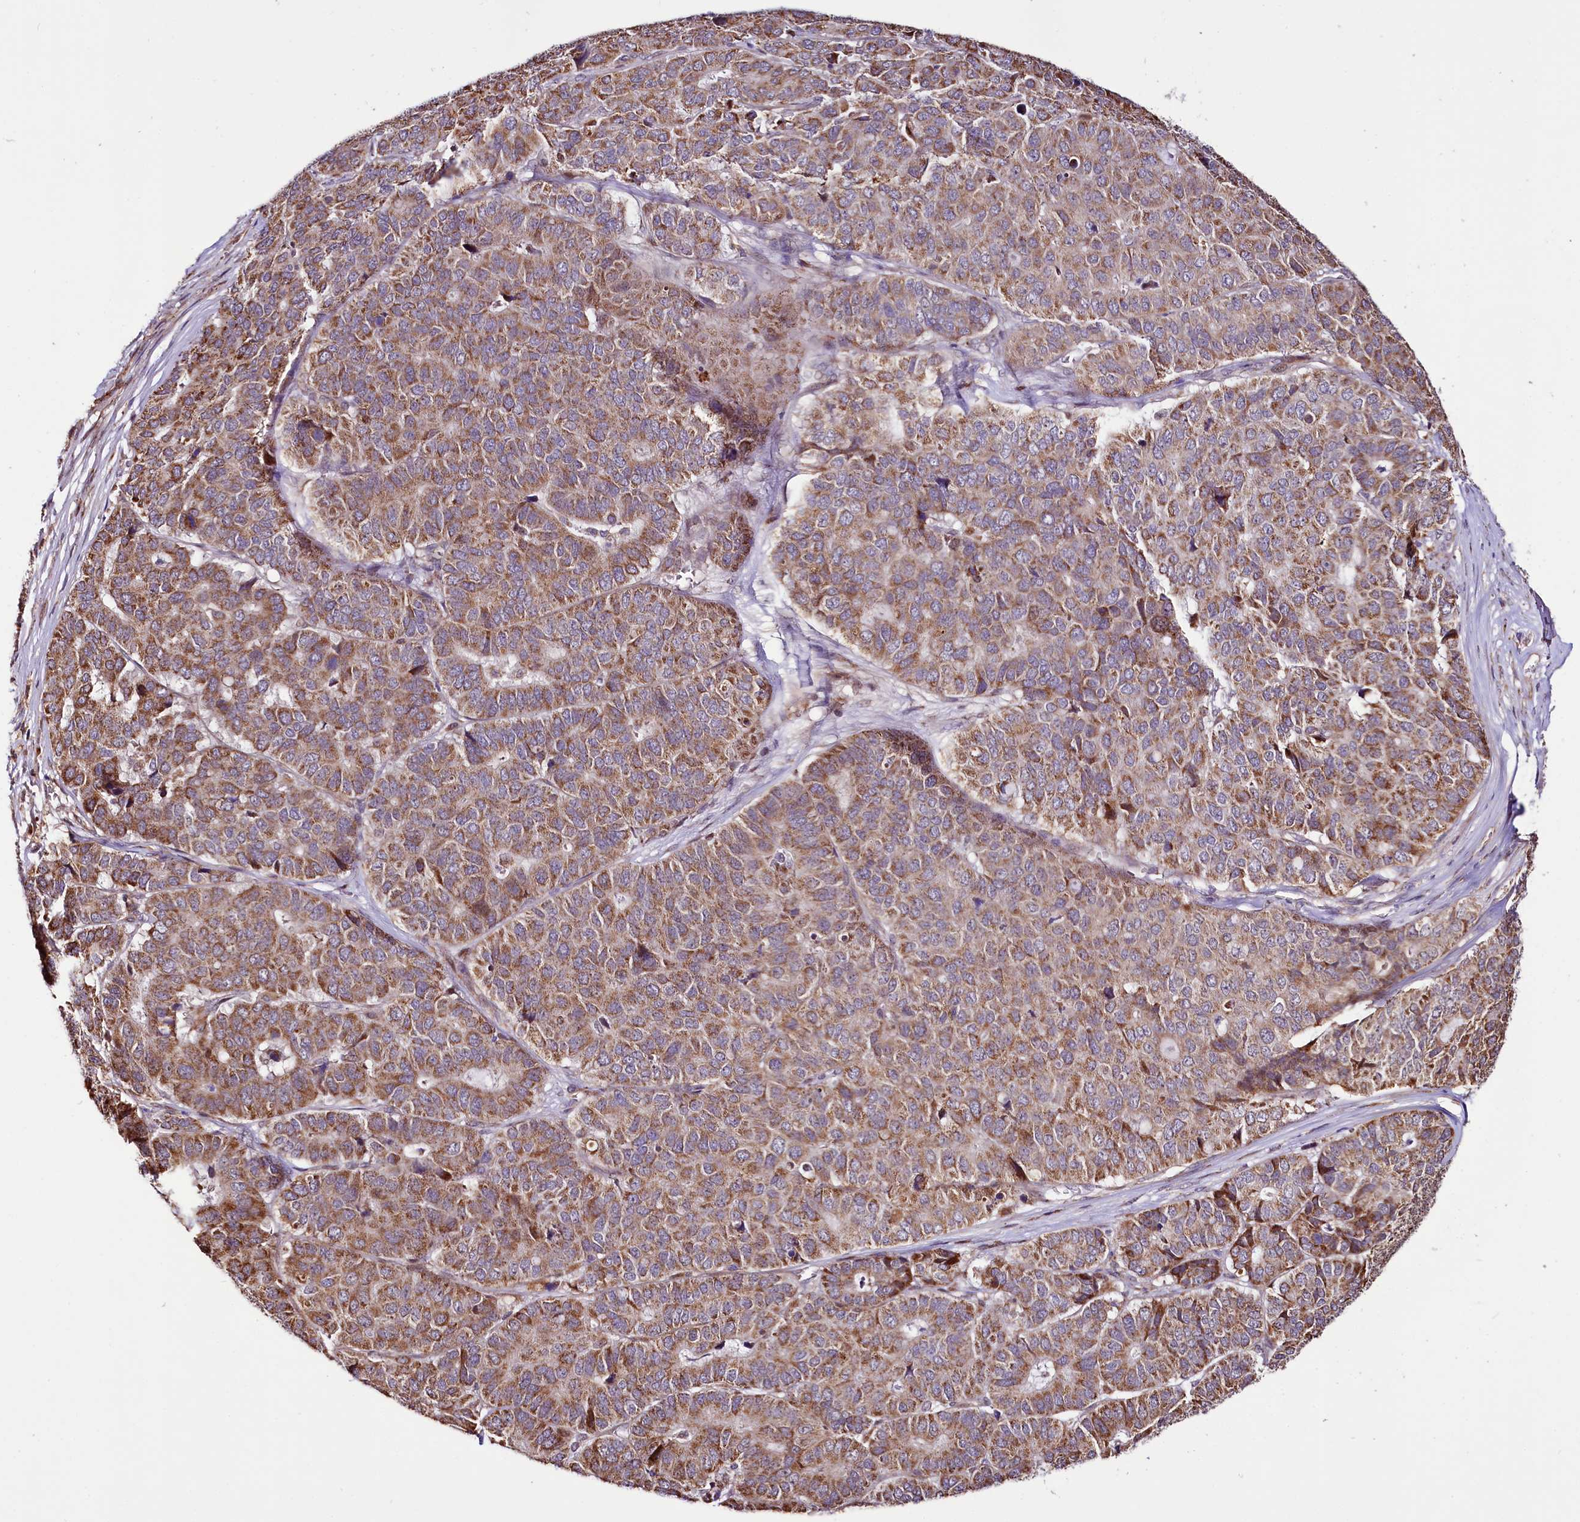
{"staining": {"intensity": "moderate", "quantity": ">75%", "location": "cytoplasmic/membranous"}, "tissue": "pancreatic cancer", "cell_type": "Tumor cells", "image_type": "cancer", "snomed": [{"axis": "morphology", "description": "Adenocarcinoma, NOS"}, {"axis": "topography", "description": "Pancreas"}], "caption": "This histopathology image shows immunohistochemistry (IHC) staining of pancreatic adenocarcinoma, with medium moderate cytoplasmic/membranous expression in approximately >75% of tumor cells.", "gene": "ST7", "patient": {"sex": "male", "age": 50}}